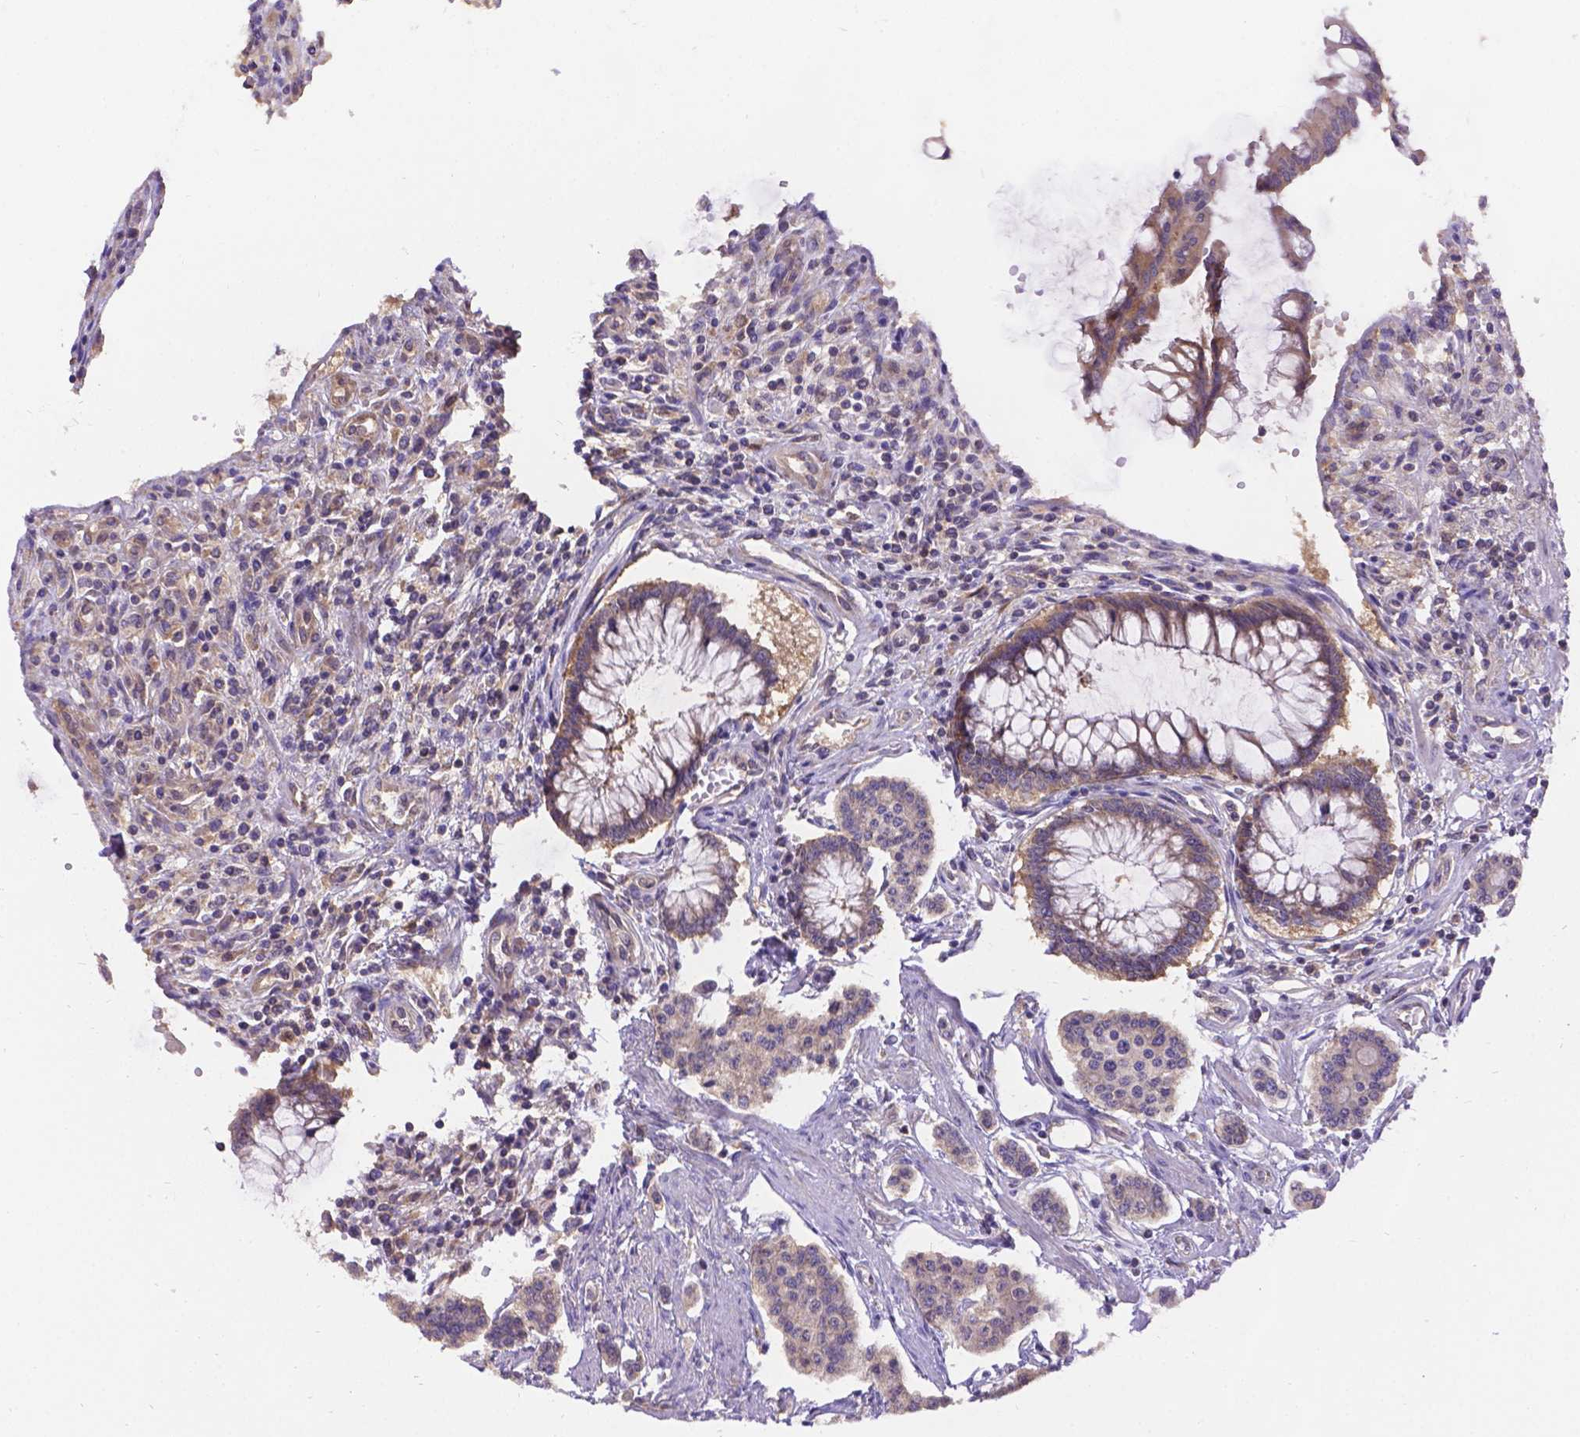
{"staining": {"intensity": "weak", "quantity": "25%-75%", "location": "cytoplasmic/membranous"}, "tissue": "carcinoid", "cell_type": "Tumor cells", "image_type": "cancer", "snomed": [{"axis": "morphology", "description": "Carcinoid, malignant, NOS"}, {"axis": "topography", "description": "Small intestine"}], "caption": "The histopathology image reveals a brown stain indicating the presence of a protein in the cytoplasmic/membranous of tumor cells in carcinoid. (Brightfield microscopy of DAB IHC at high magnification).", "gene": "DENND6A", "patient": {"sex": "female", "age": 65}}